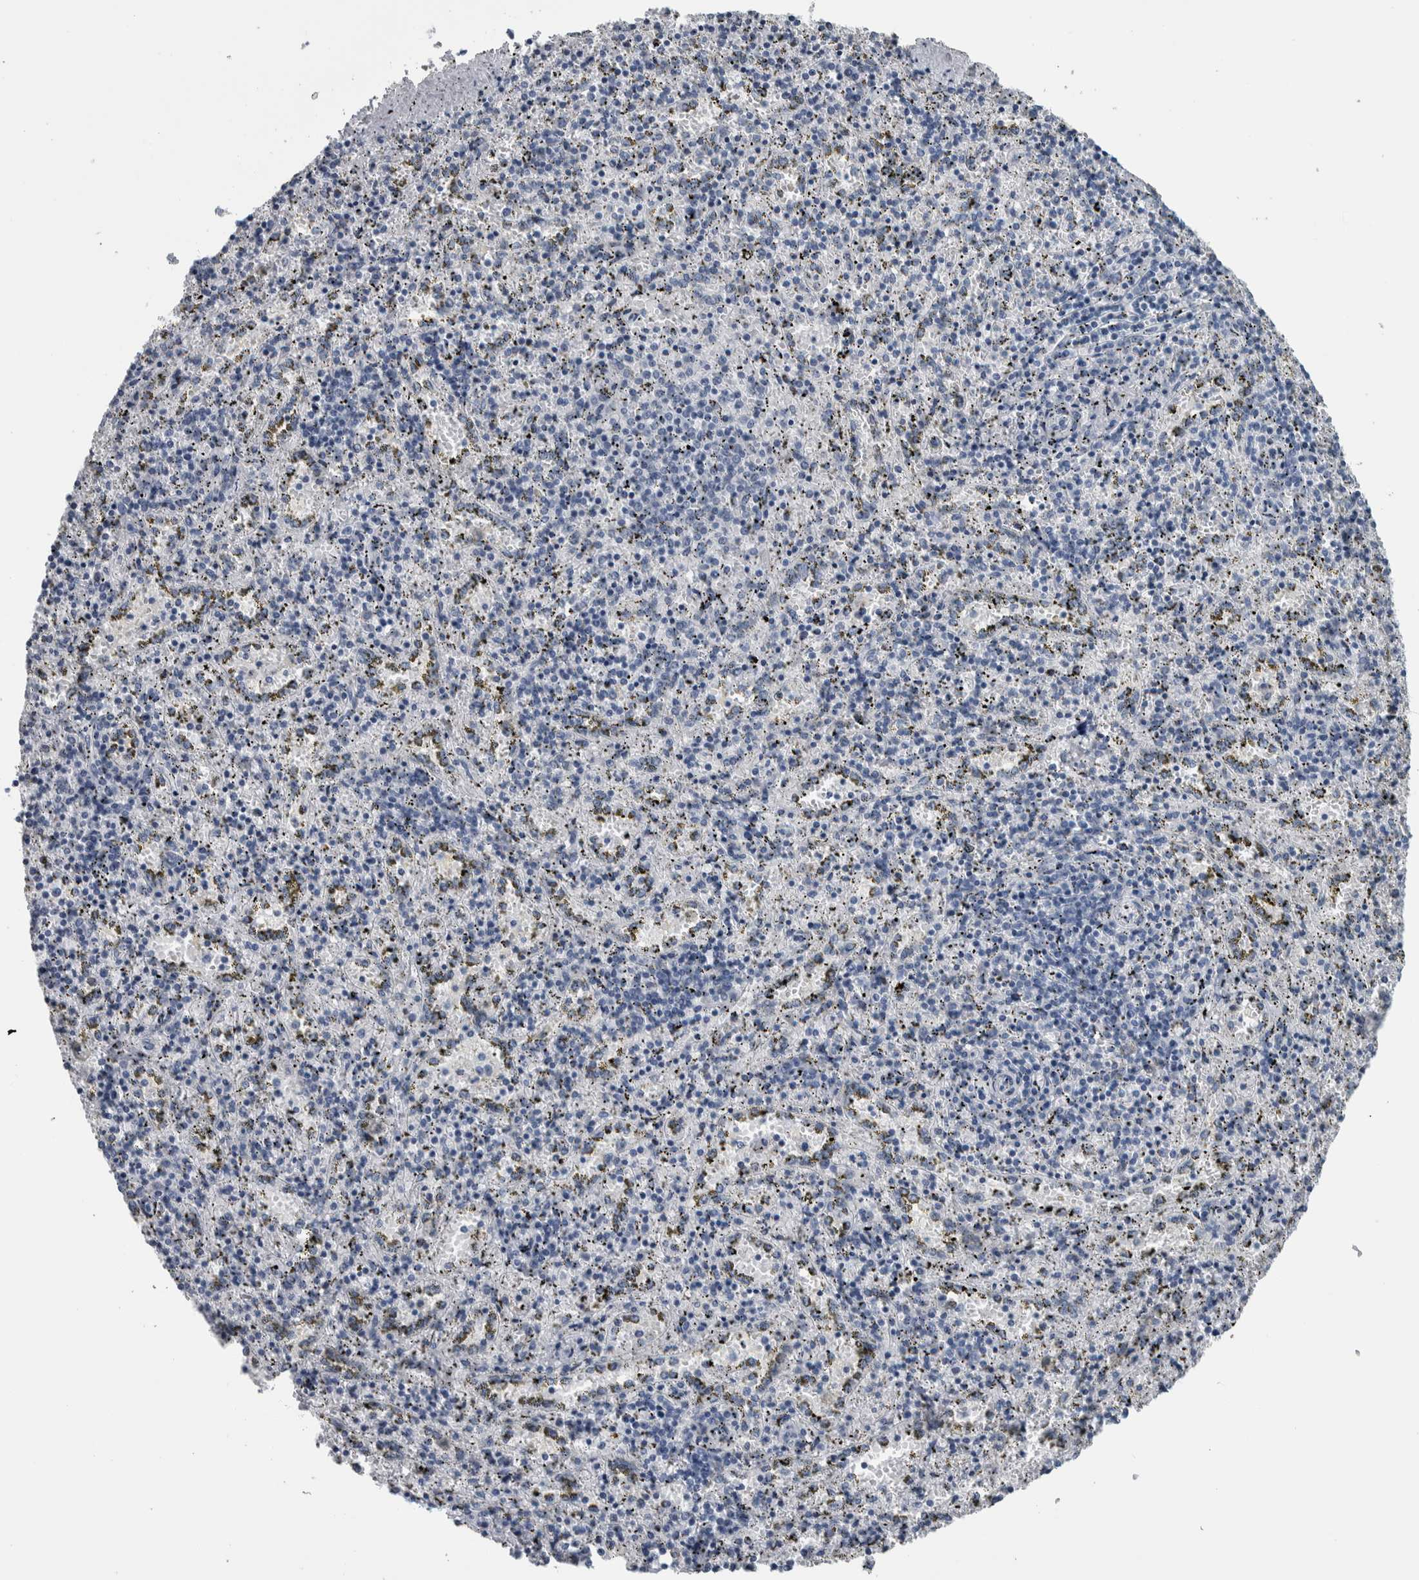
{"staining": {"intensity": "negative", "quantity": "none", "location": "none"}, "tissue": "spleen", "cell_type": "Cells in red pulp", "image_type": "normal", "snomed": [{"axis": "morphology", "description": "Normal tissue, NOS"}, {"axis": "topography", "description": "Spleen"}], "caption": "Normal spleen was stained to show a protein in brown. There is no significant expression in cells in red pulp. (Brightfield microscopy of DAB (3,3'-diaminobenzidine) immunohistochemistry at high magnification).", "gene": "CDH17", "patient": {"sex": "male", "age": 11}}